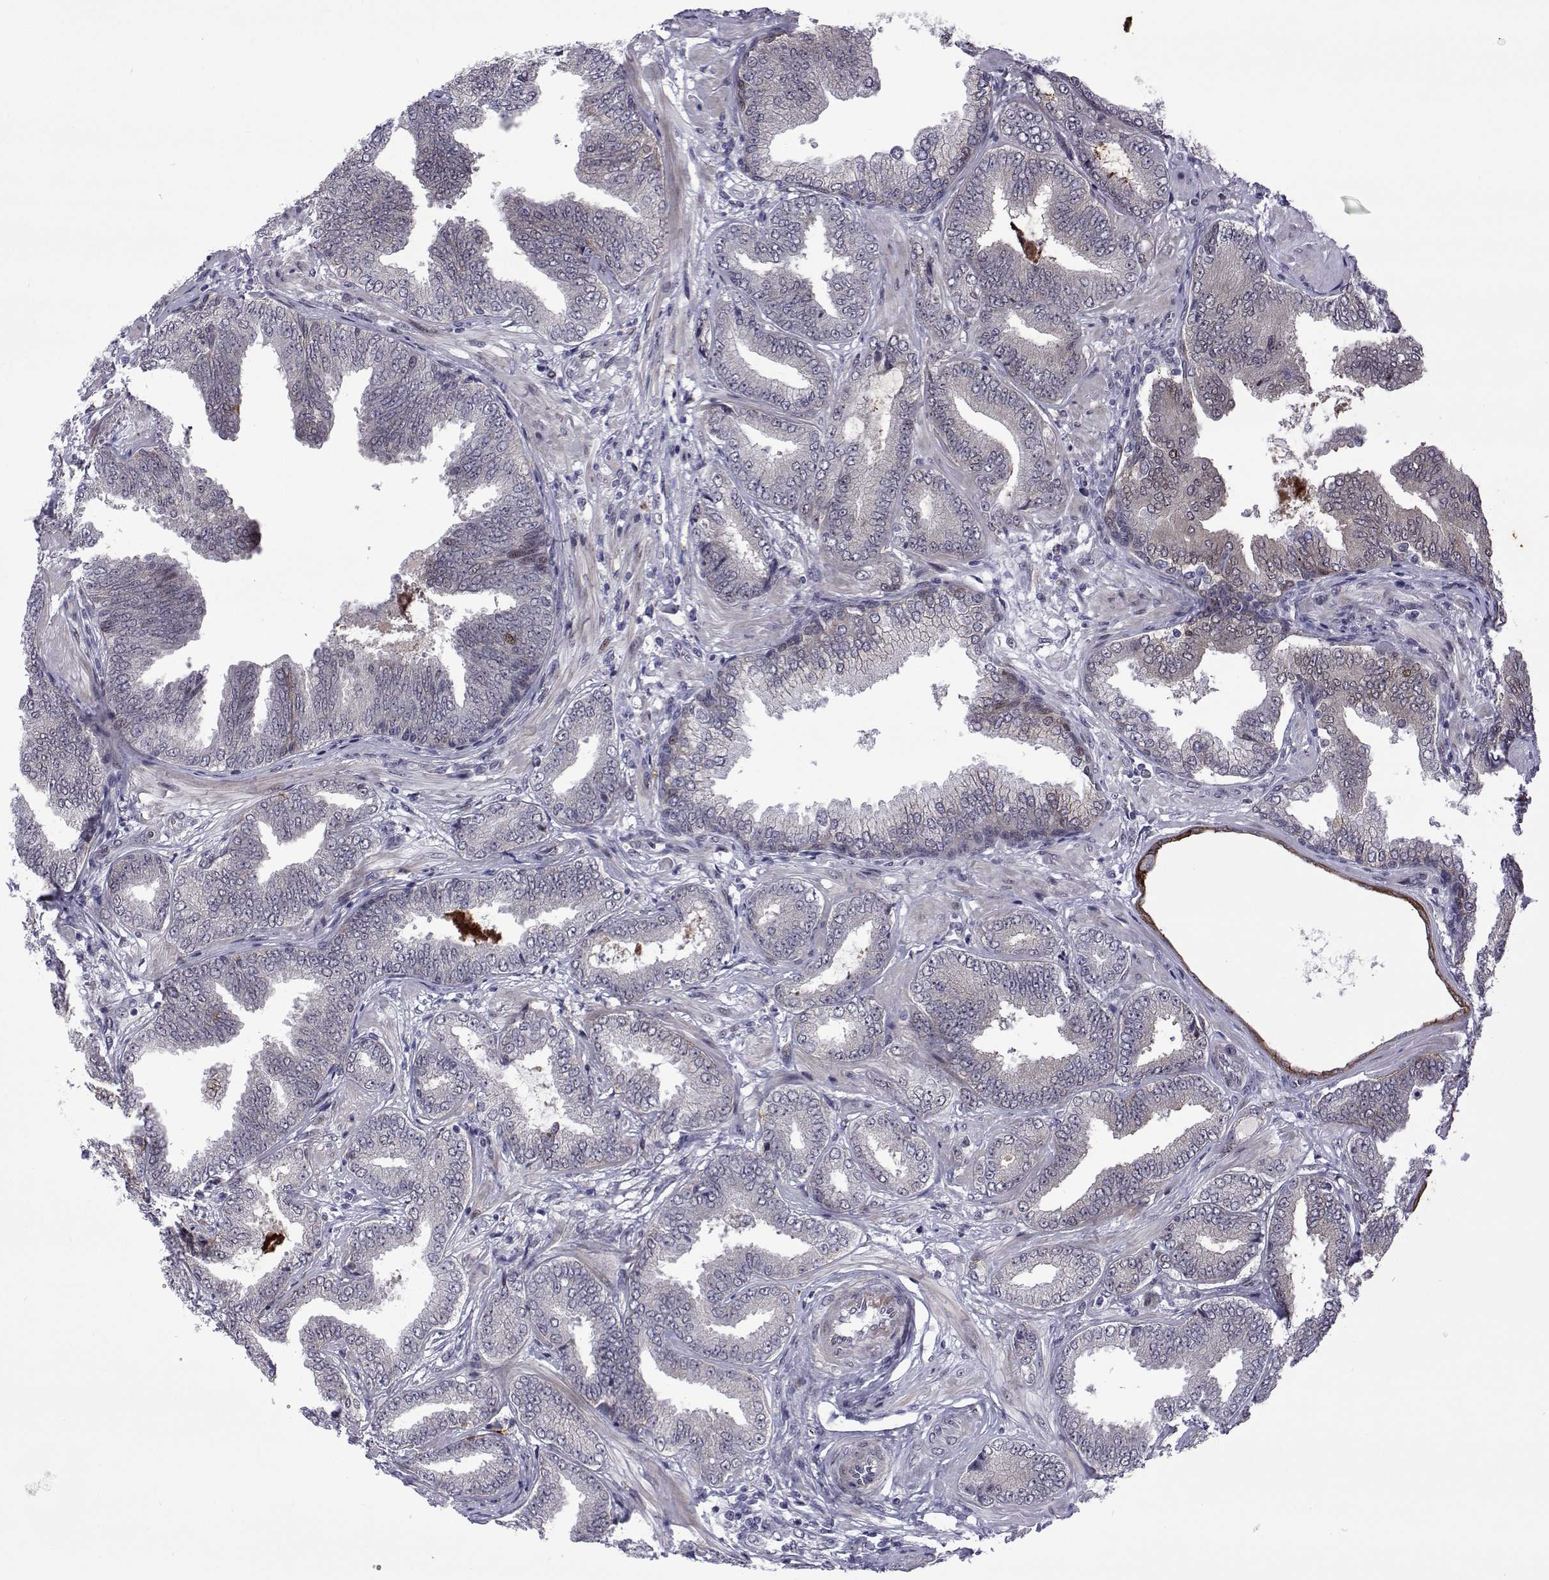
{"staining": {"intensity": "negative", "quantity": "none", "location": "none"}, "tissue": "prostate cancer", "cell_type": "Tumor cells", "image_type": "cancer", "snomed": [{"axis": "morphology", "description": "Adenocarcinoma, Low grade"}, {"axis": "topography", "description": "Prostate"}], "caption": "Prostate low-grade adenocarcinoma stained for a protein using immunohistochemistry (IHC) displays no positivity tumor cells.", "gene": "EFCAB3", "patient": {"sex": "male", "age": 55}}